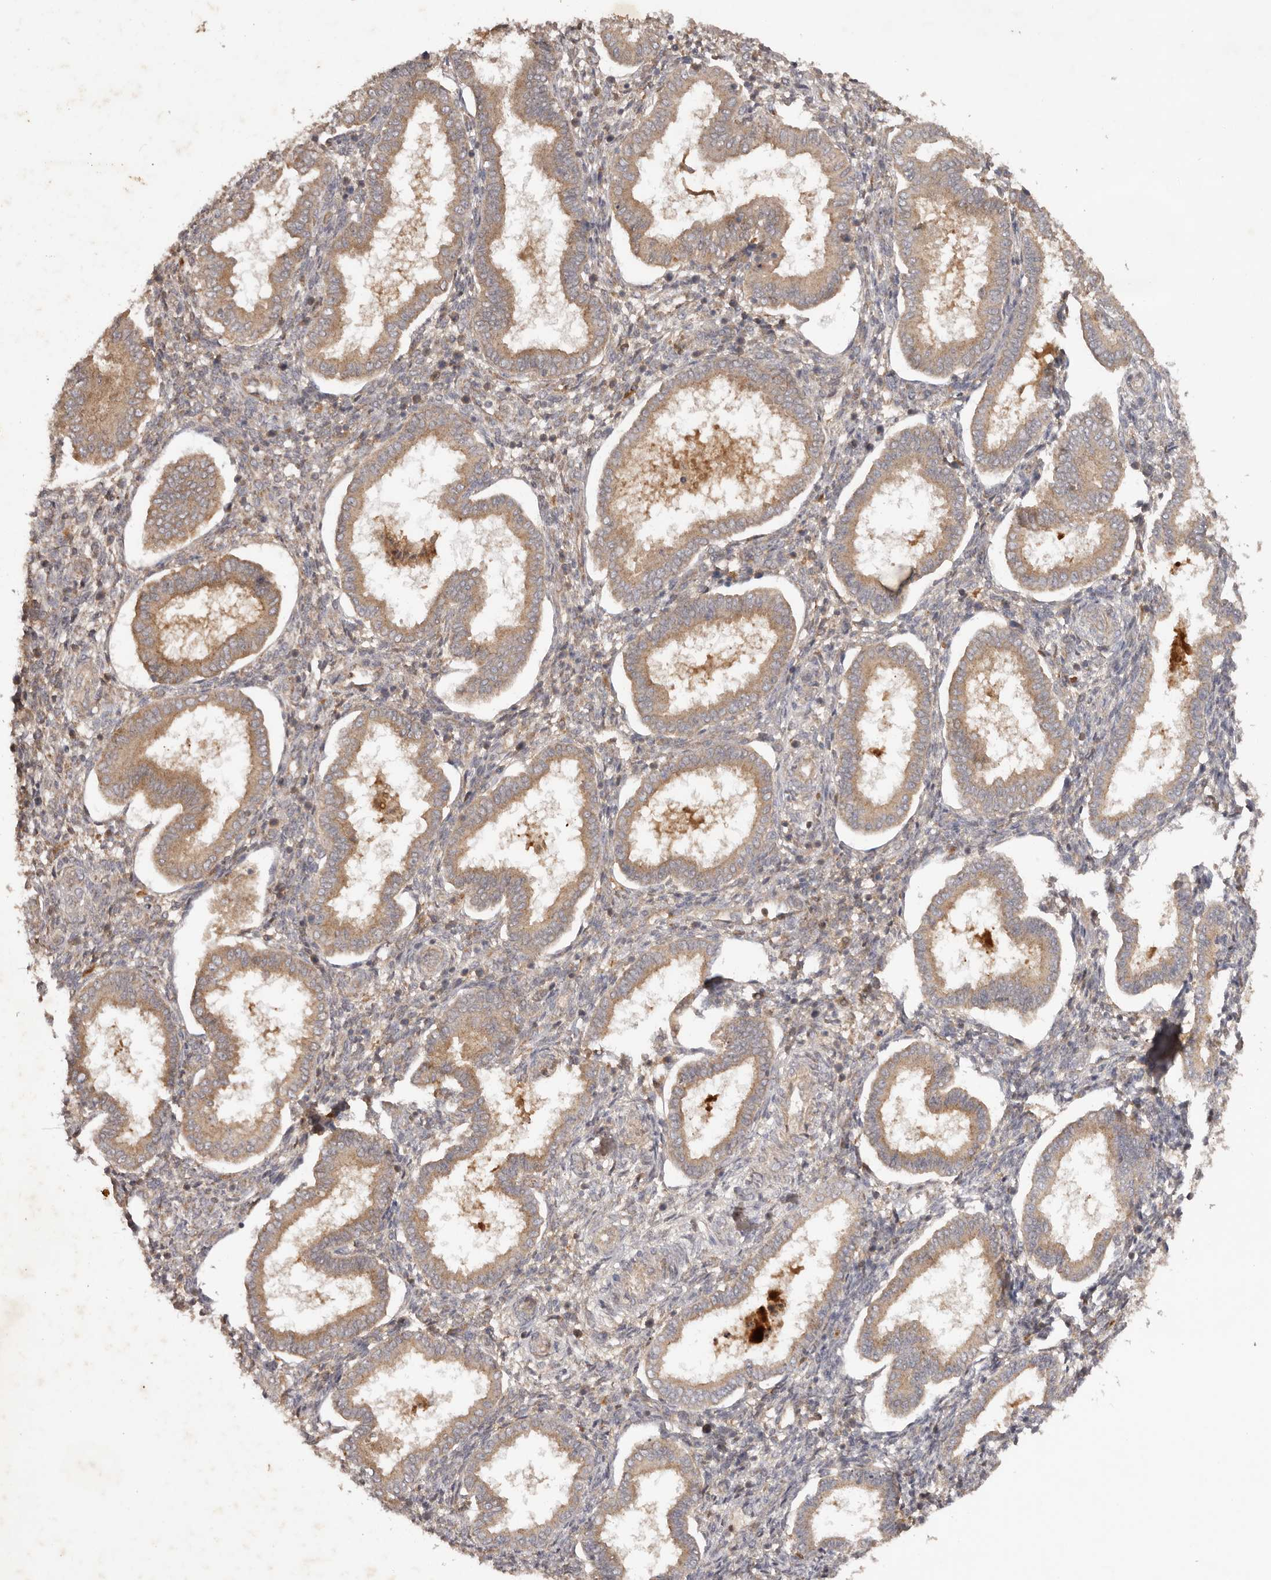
{"staining": {"intensity": "negative", "quantity": "none", "location": "none"}, "tissue": "endometrium", "cell_type": "Cells in endometrial stroma", "image_type": "normal", "snomed": [{"axis": "morphology", "description": "Normal tissue, NOS"}, {"axis": "topography", "description": "Endometrium"}], "caption": "This is a histopathology image of IHC staining of normal endometrium, which shows no staining in cells in endometrial stroma.", "gene": "PKIB", "patient": {"sex": "female", "age": 24}}